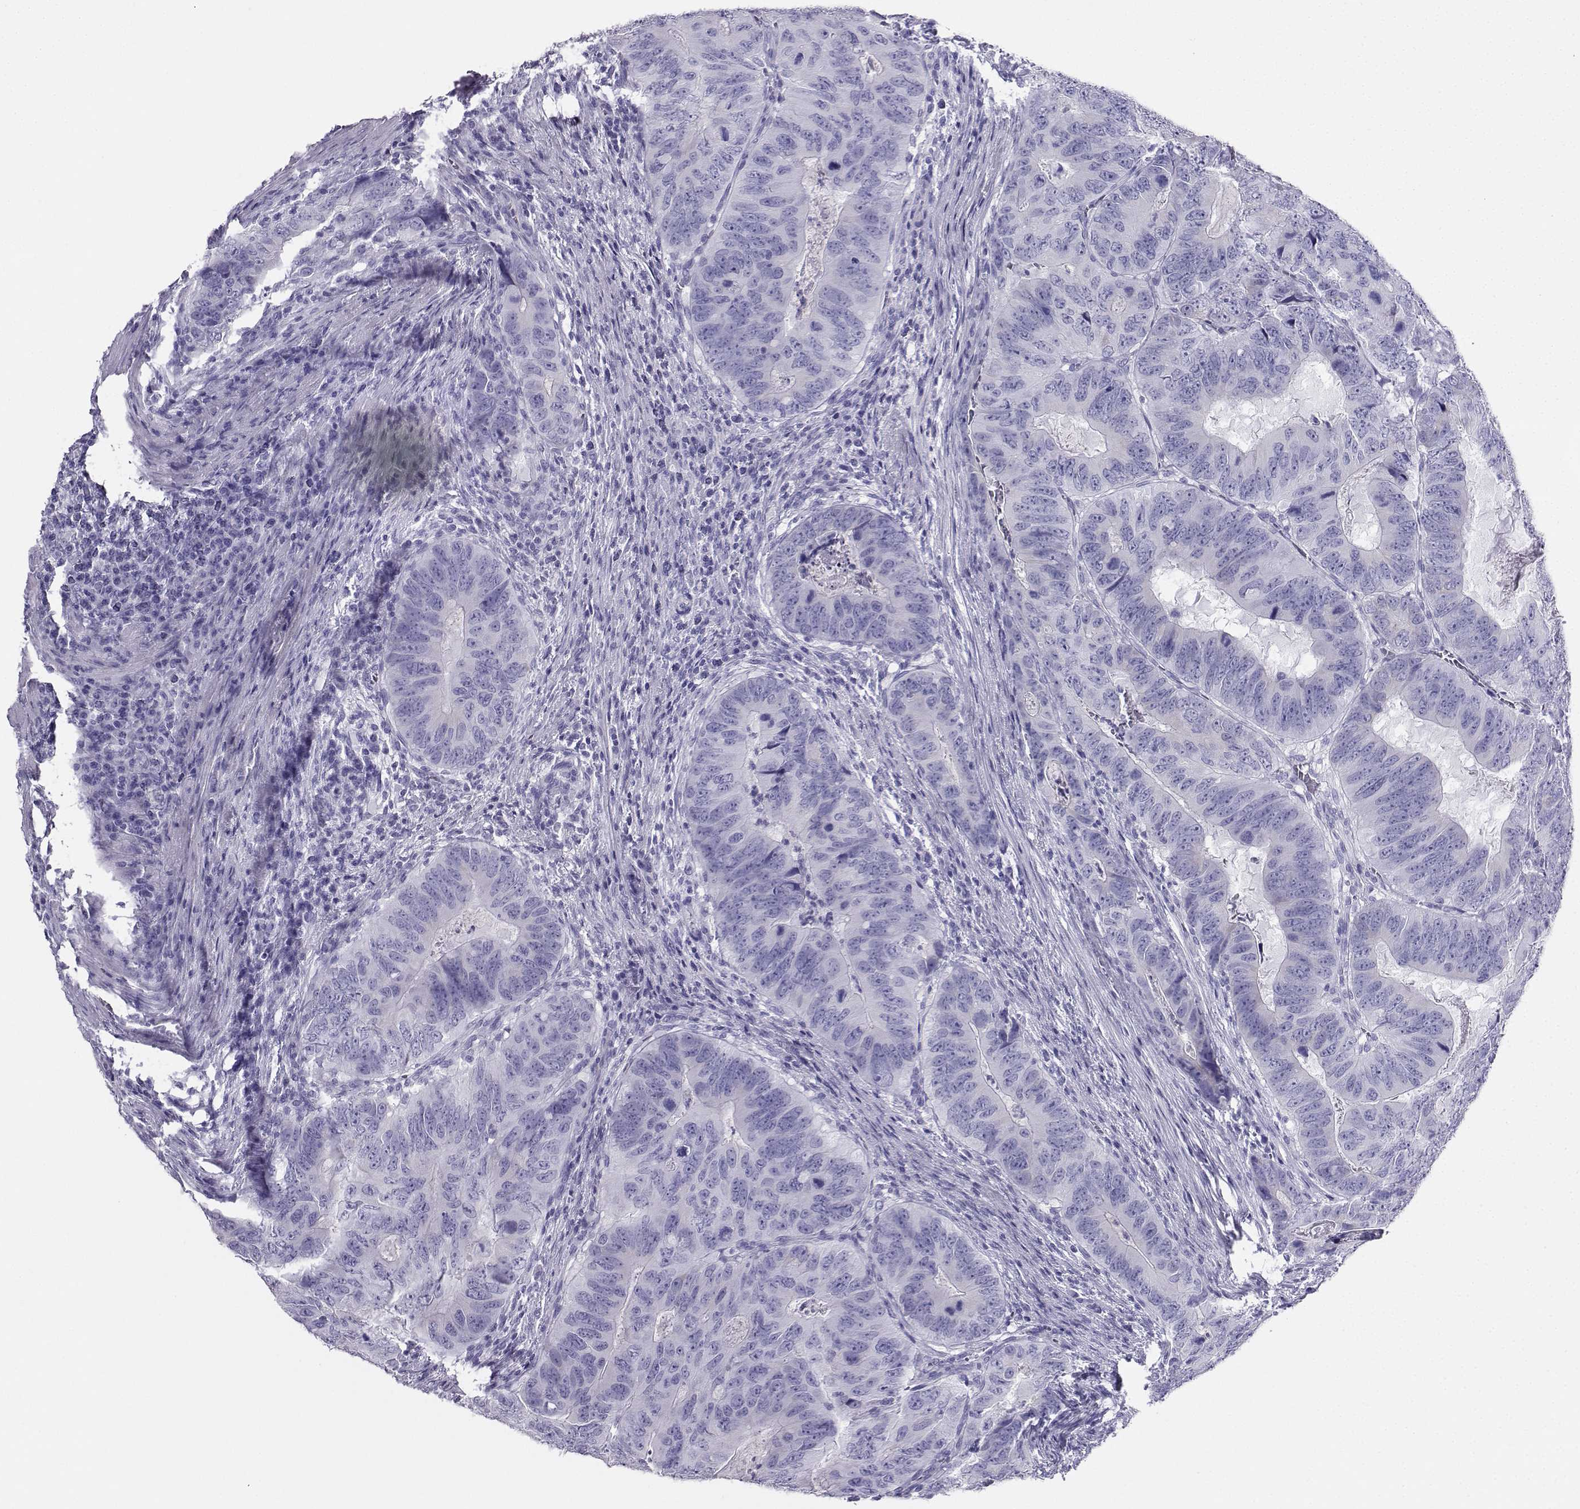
{"staining": {"intensity": "negative", "quantity": "none", "location": "none"}, "tissue": "colorectal cancer", "cell_type": "Tumor cells", "image_type": "cancer", "snomed": [{"axis": "morphology", "description": "Adenocarcinoma, NOS"}, {"axis": "topography", "description": "Colon"}], "caption": "There is no significant staining in tumor cells of colorectal cancer.", "gene": "CD109", "patient": {"sex": "male", "age": 79}}